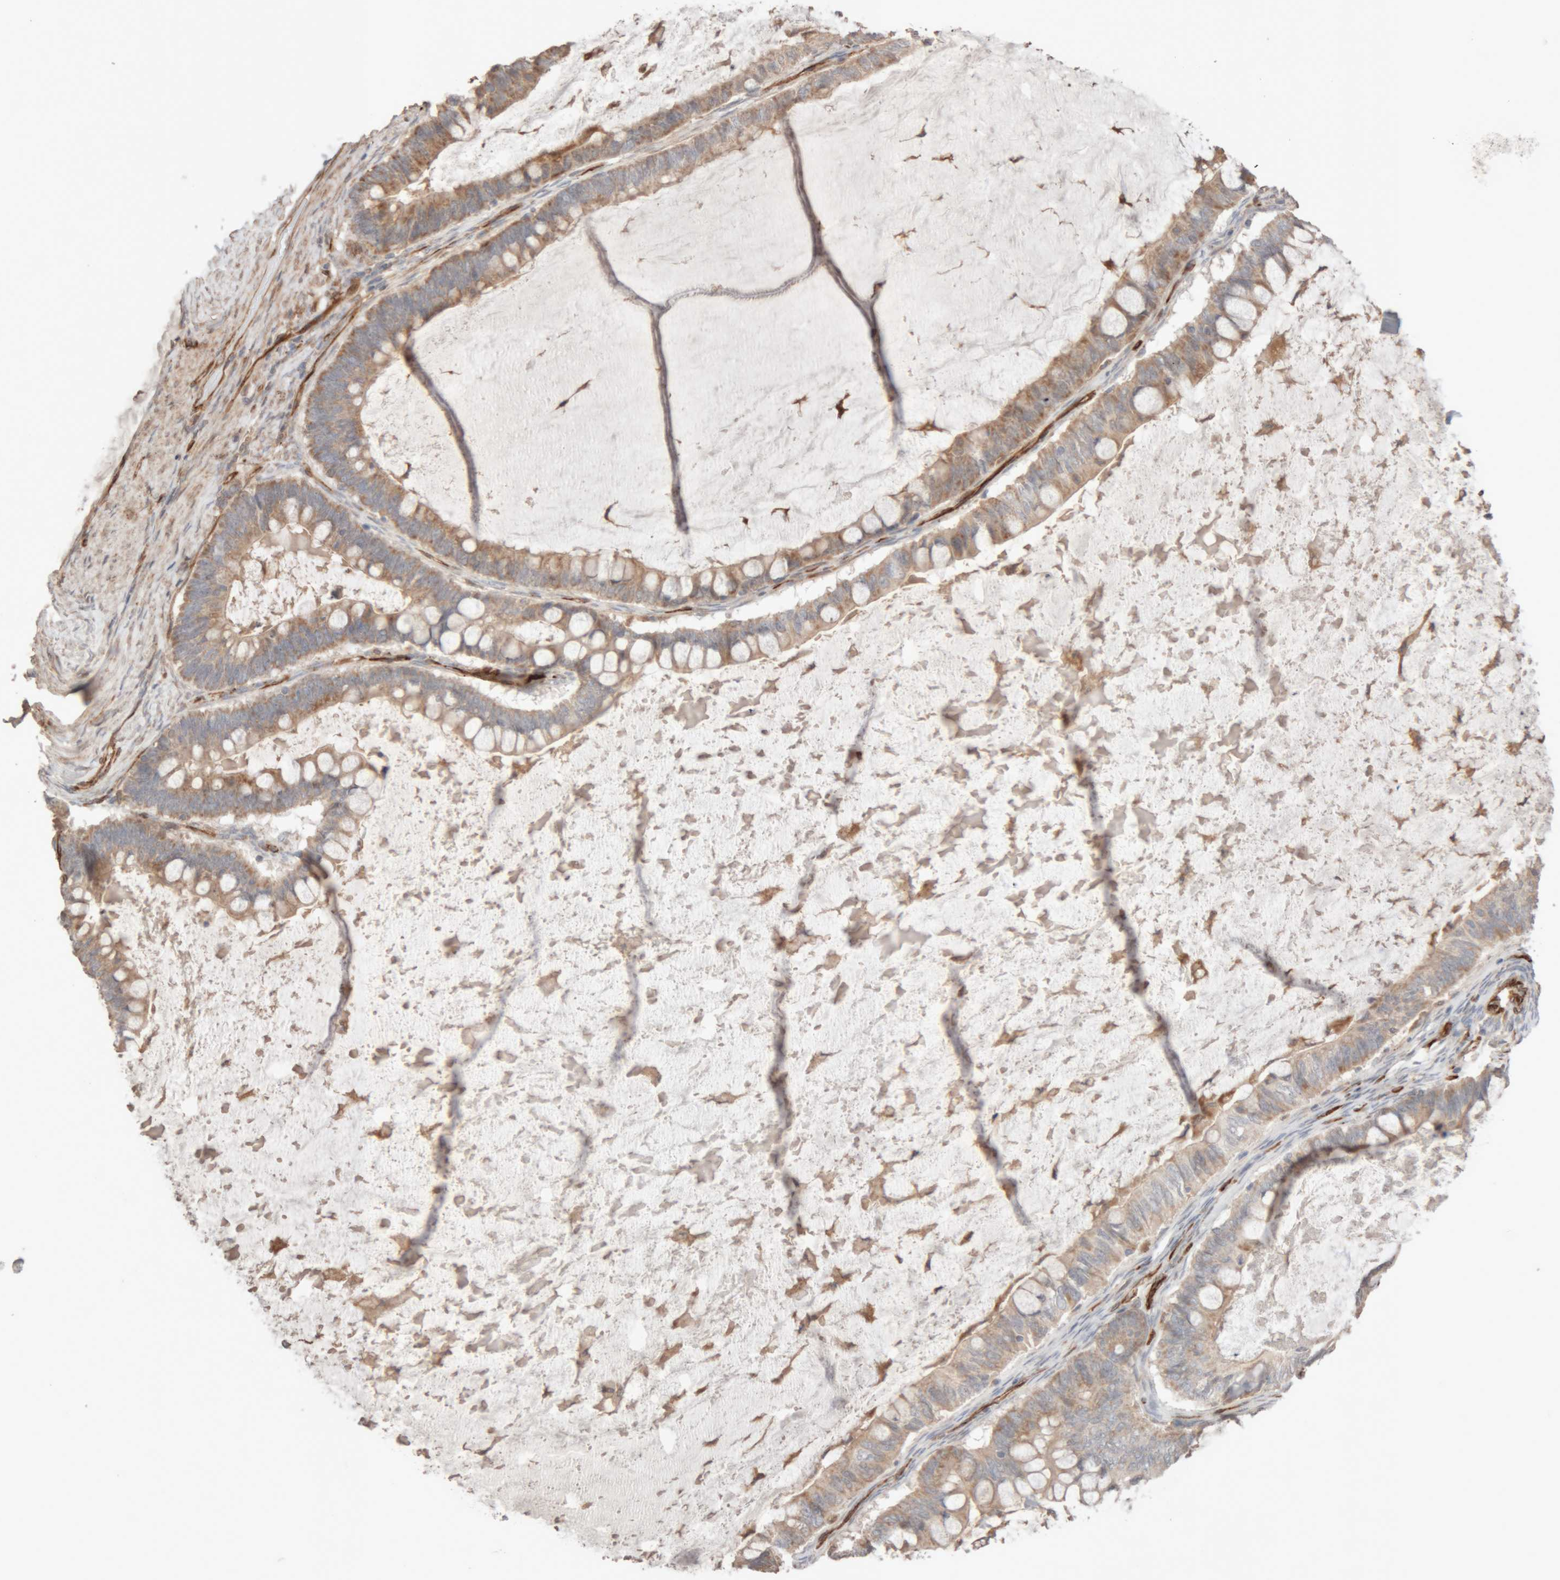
{"staining": {"intensity": "weak", "quantity": ">75%", "location": "cytoplasmic/membranous"}, "tissue": "ovarian cancer", "cell_type": "Tumor cells", "image_type": "cancer", "snomed": [{"axis": "morphology", "description": "Cystadenocarcinoma, mucinous, NOS"}, {"axis": "topography", "description": "Ovary"}], "caption": "Ovarian cancer (mucinous cystadenocarcinoma) was stained to show a protein in brown. There is low levels of weak cytoplasmic/membranous positivity in about >75% of tumor cells. Nuclei are stained in blue.", "gene": "RAB32", "patient": {"sex": "female", "age": 61}}